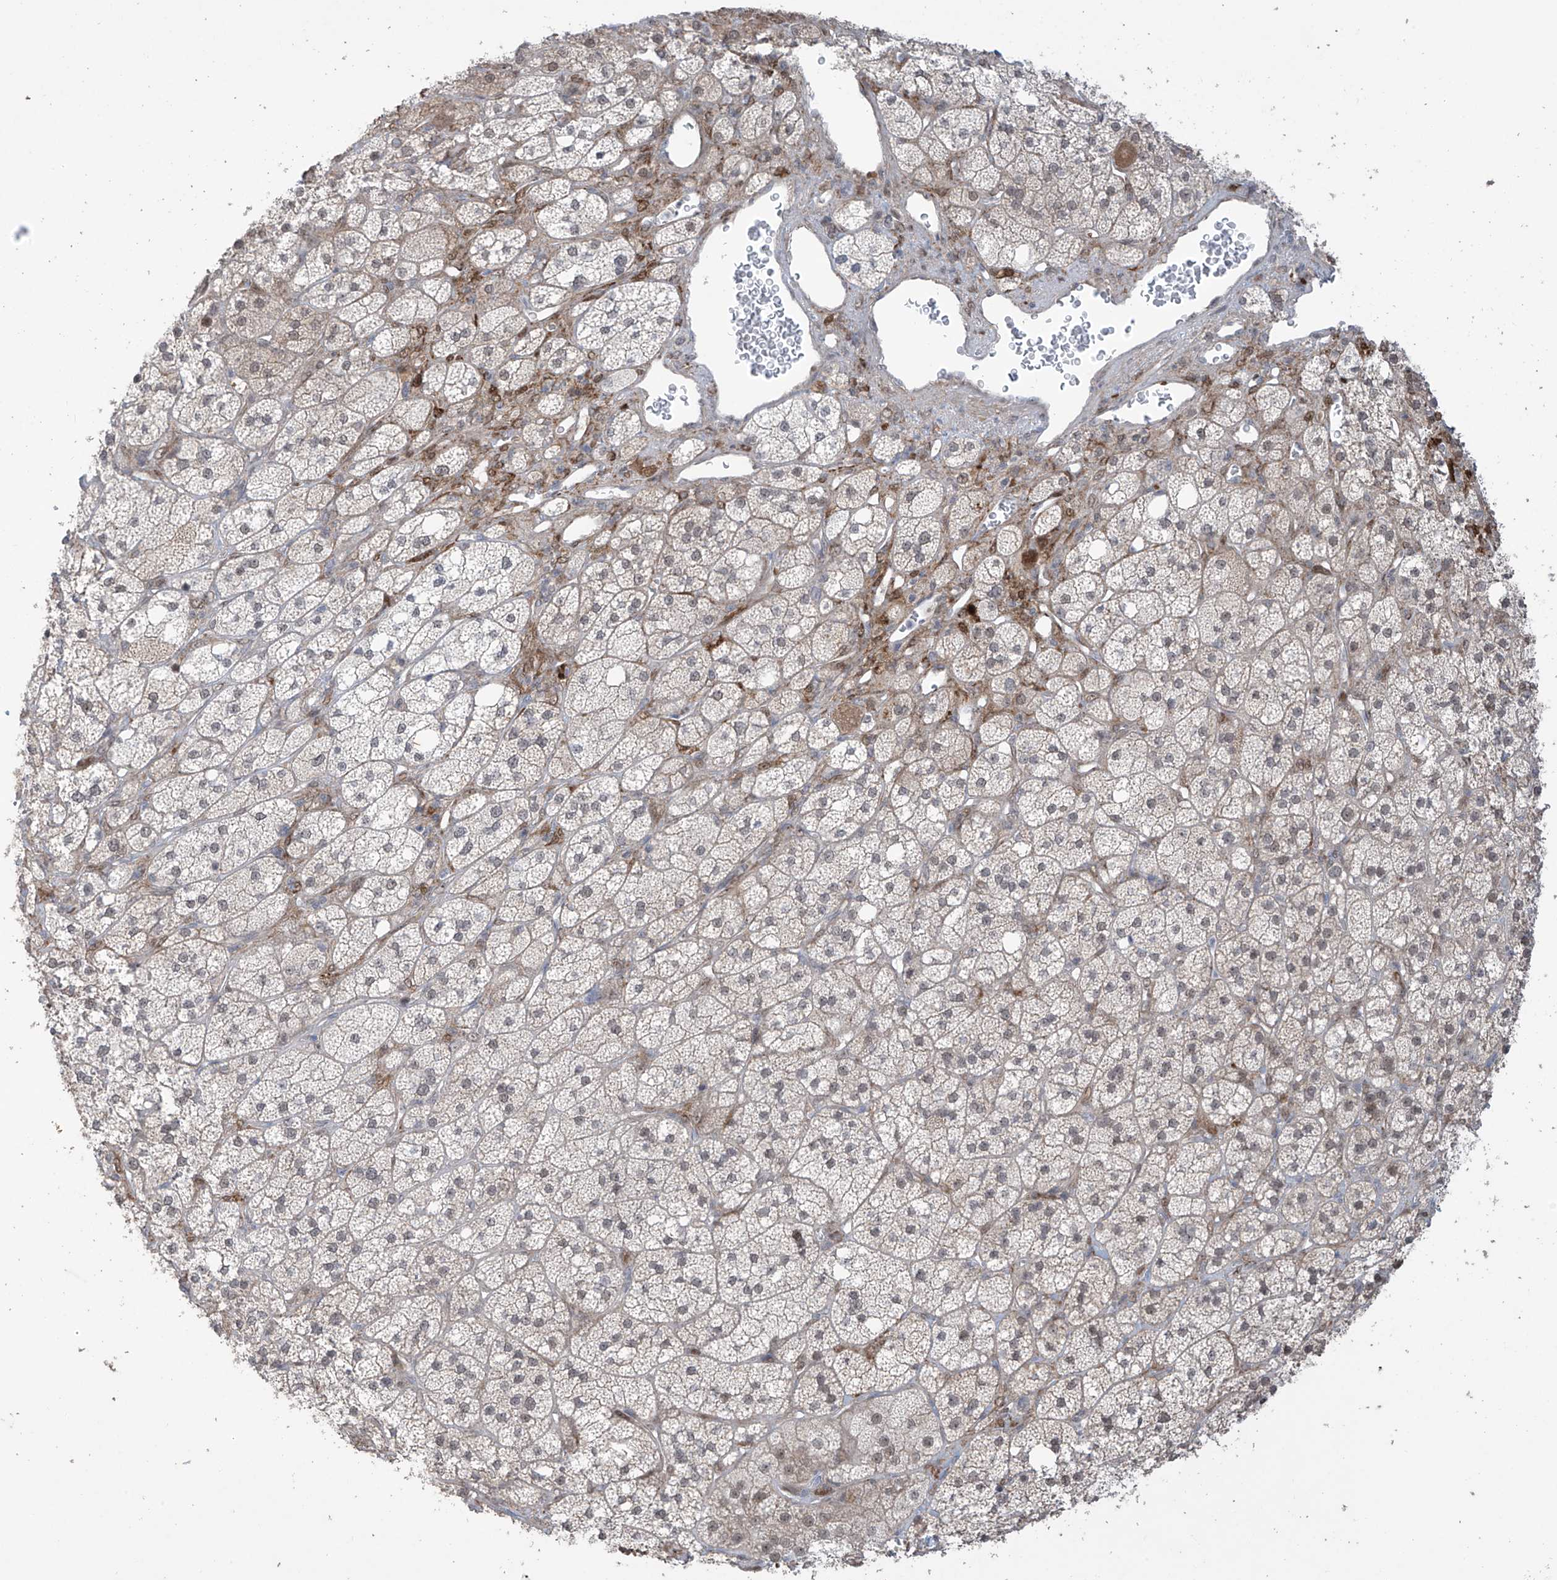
{"staining": {"intensity": "moderate", "quantity": "25%-75%", "location": "cytoplasmic/membranous,nuclear"}, "tissue": "adrenal gland", "cell_type": "Glandular cells", "image_type": "normal", "snomed": [{"axis": "morphology", "description": "Normal tissue, NOS"}, {"axis": "topography", "description": "Adrenal gland"}], "caption": "Immunohistochemistry histopathology image of benign human adrenal gland stained for a protein (brown), which demonstrates medium levels of moderate cytoplasmic/membranous,nuclear staining in approximately 25%-75% of glandular cells.", "gene": "OGT", "patient": {"sex": "male", "age": 61}}